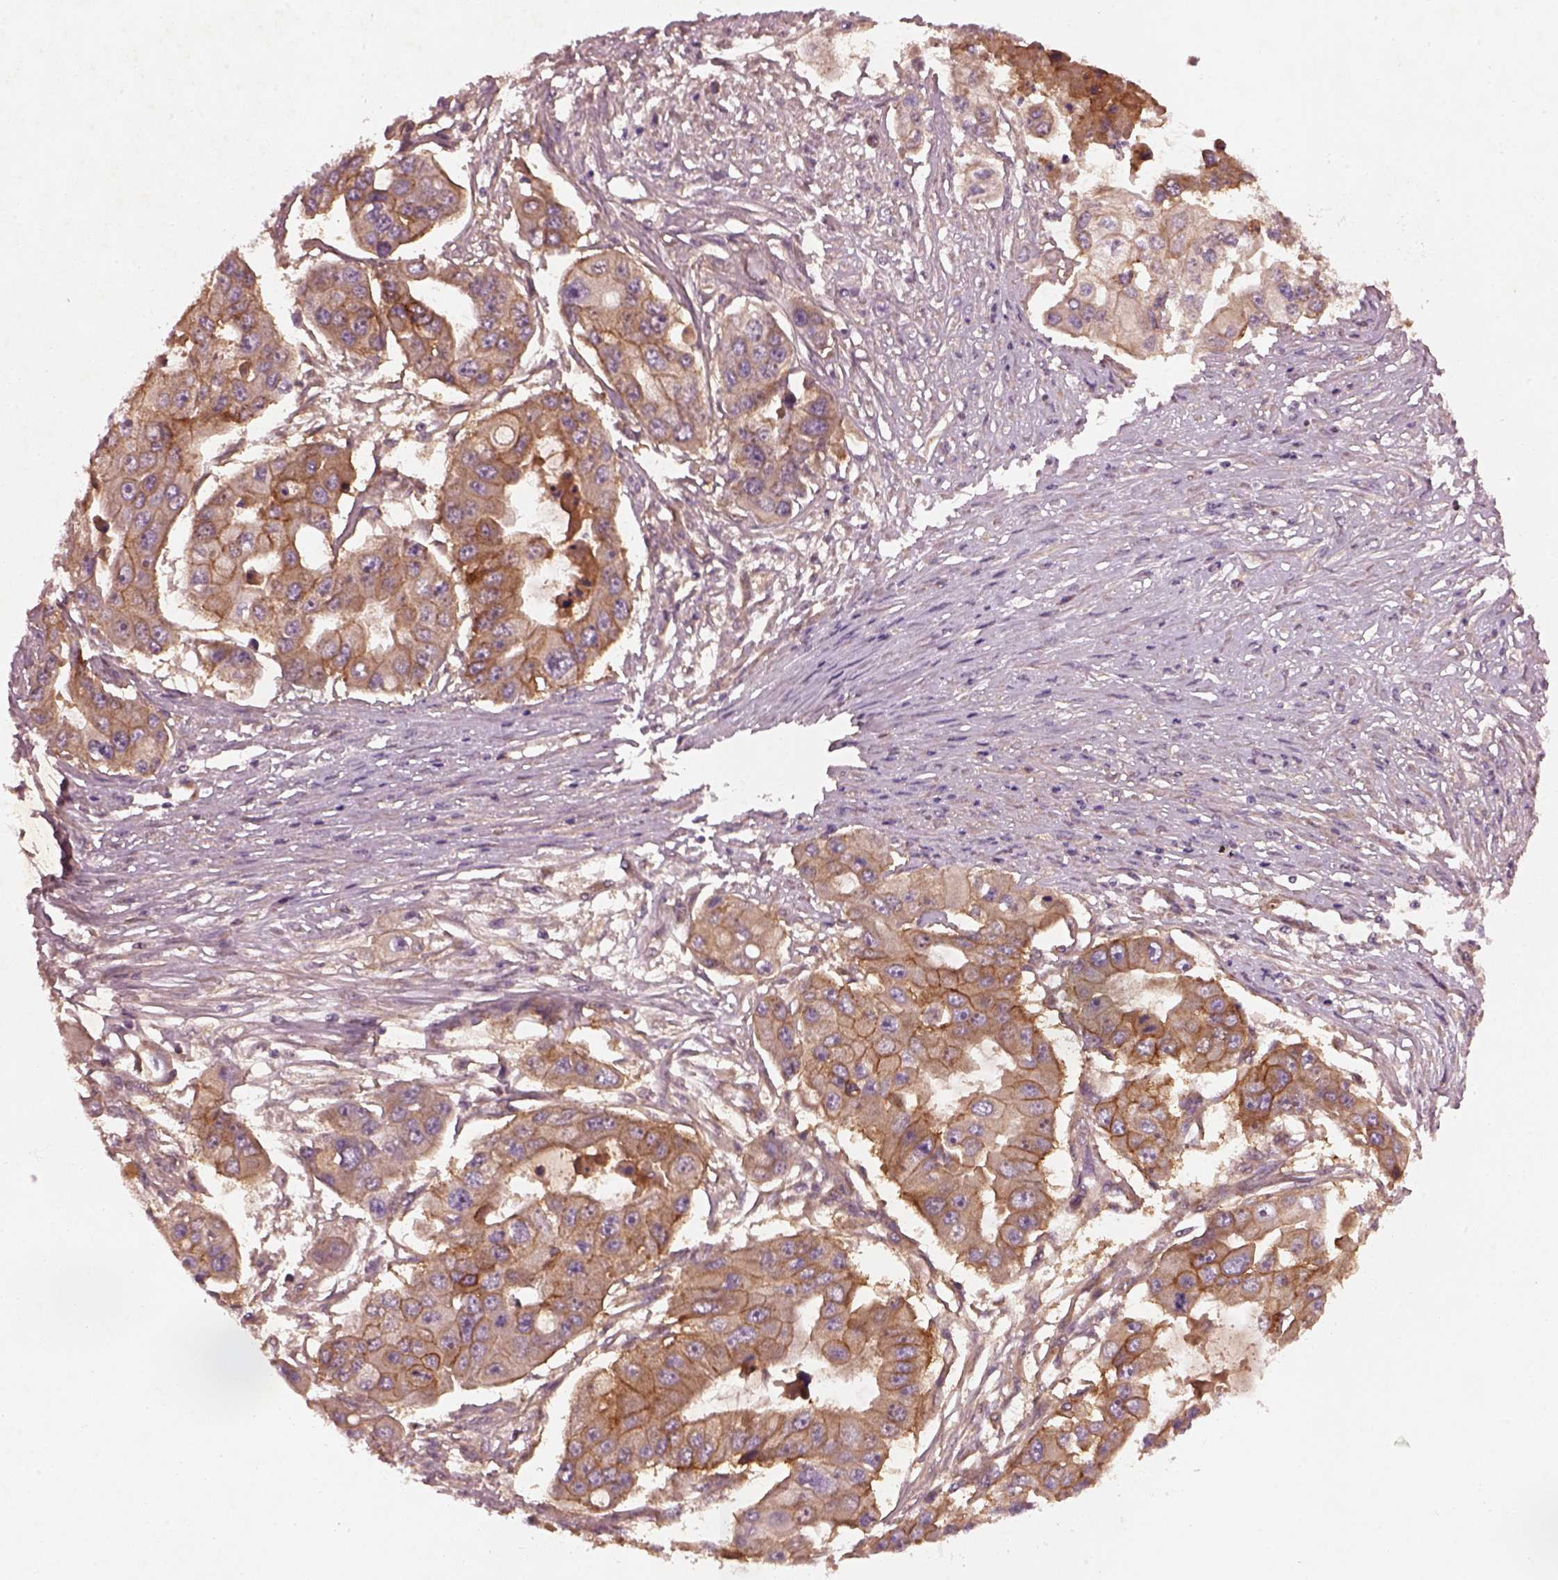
{"staining": {"intensity": "strong", "quantity": ">75%", "location": "cytoplasmic/membranous"}, "tissue": "ovarian cancer", "cell_type": "Tumor cells", "image_type": "cancer", "snomed": [{"axis": "morphology", "description": "Cystadenocarcinoma, serous, NOS"}, {"axis": "topography", "description": "Ovary"}], "caption": "Protein staining of ovarian cancer tissue reveals strong cytoplasmic/membranous positivity in approximately >75% of tumor cells.", "gene": "FAM234A", "patient": {"sex": "female", "age": 56}}